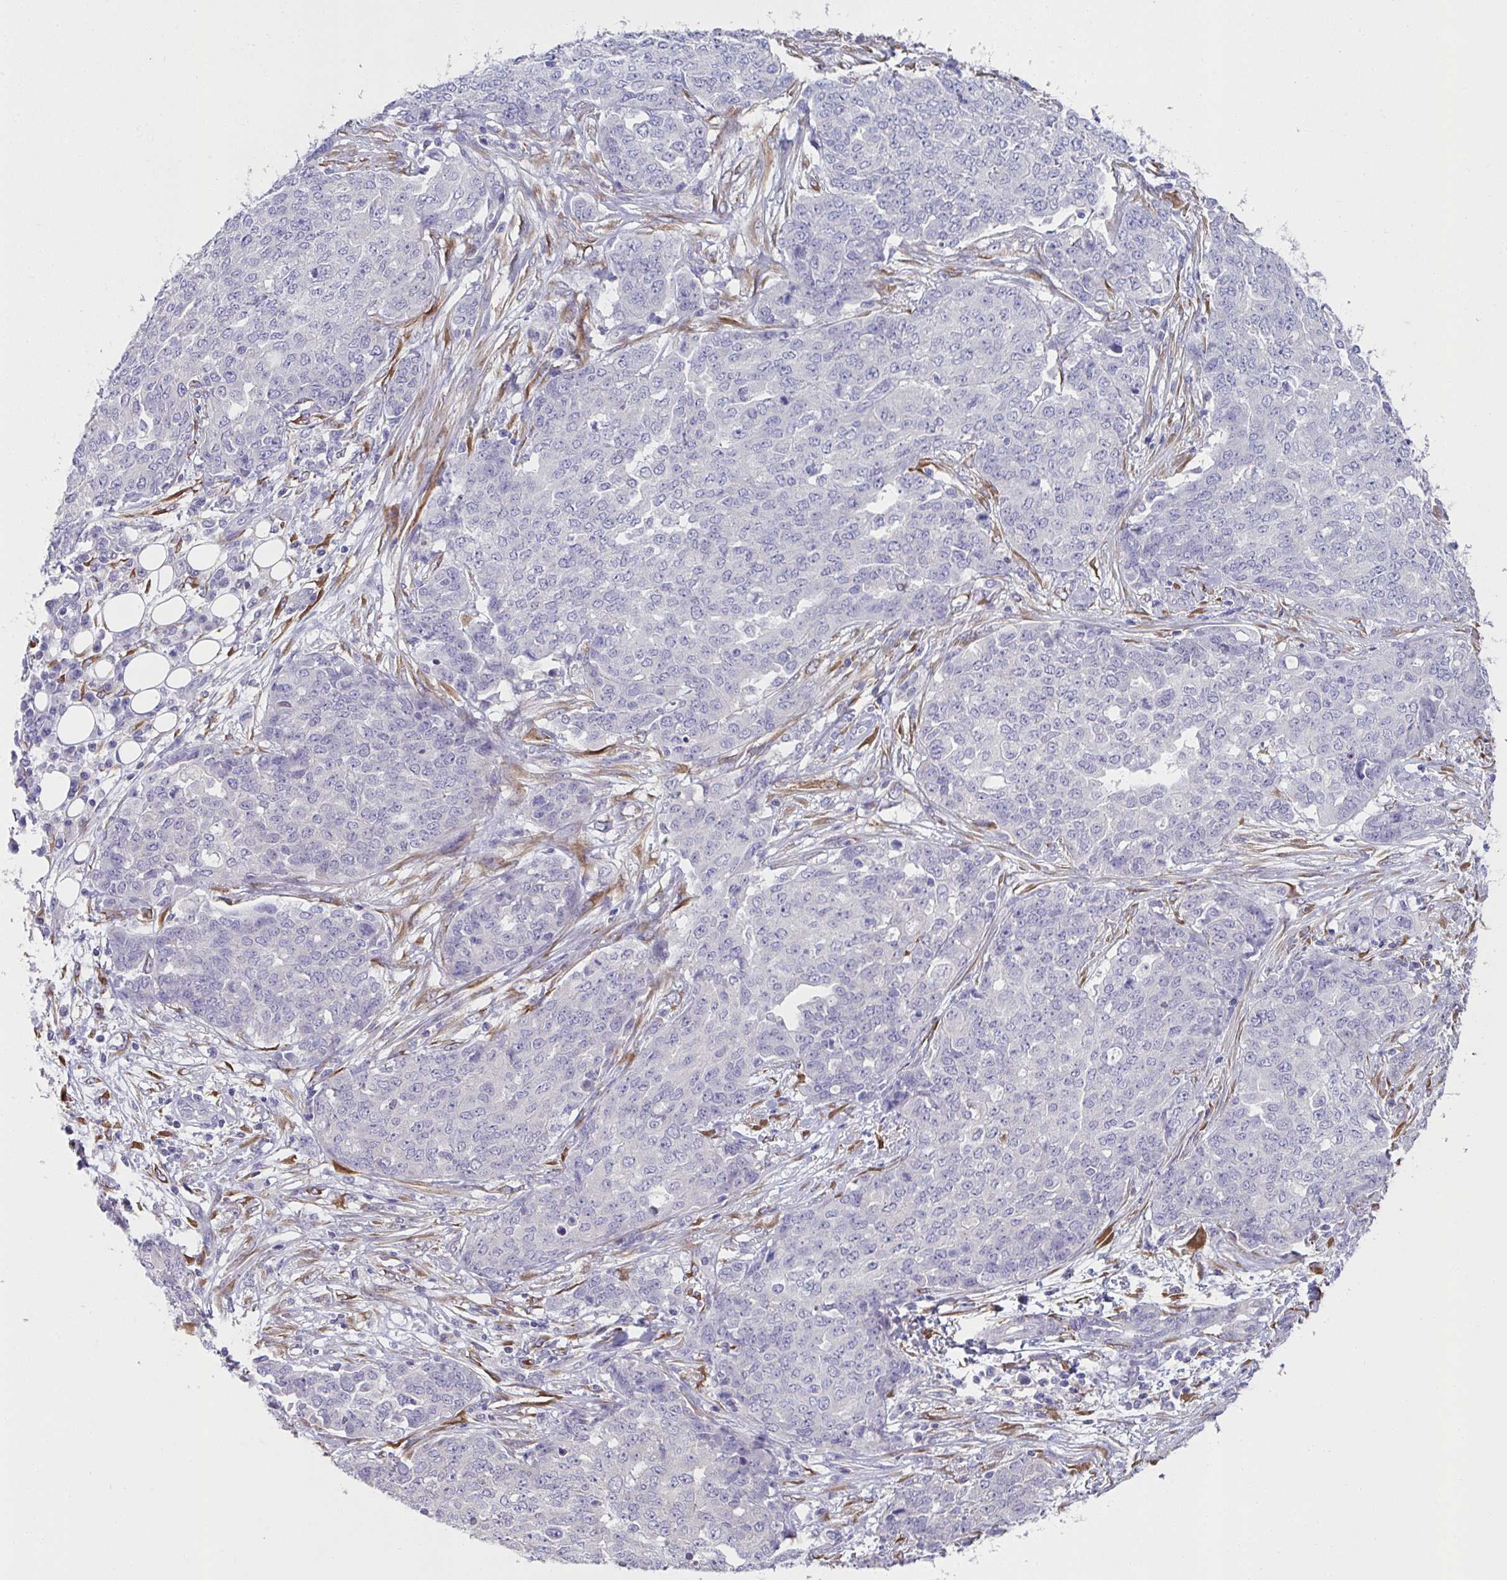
{"staining": {"intensity": "negative", "quantity": "none", "location": "none"}, "tissue": "ovarian cancer", "cell_type": "Tumor cells", "image_type": "cancer", "snomed": [{"axis": "morphology", "description": "Cystadenocarcinoma, serous, NOS"}, {"axis": "topography", "description": "Soft tissue"}, {"axis": "topography", "description": "Ovary"}], "caption": "An immunohistochemistry (IHC) photomicrograph of serous cystadenocarcinoma (ovarian) is shown. There is no staining in tumor cells of serous cystadenocarcinoma (ovarian).", "gene": "CXCR1", "patient": {"sex": "female", "age": 57}}